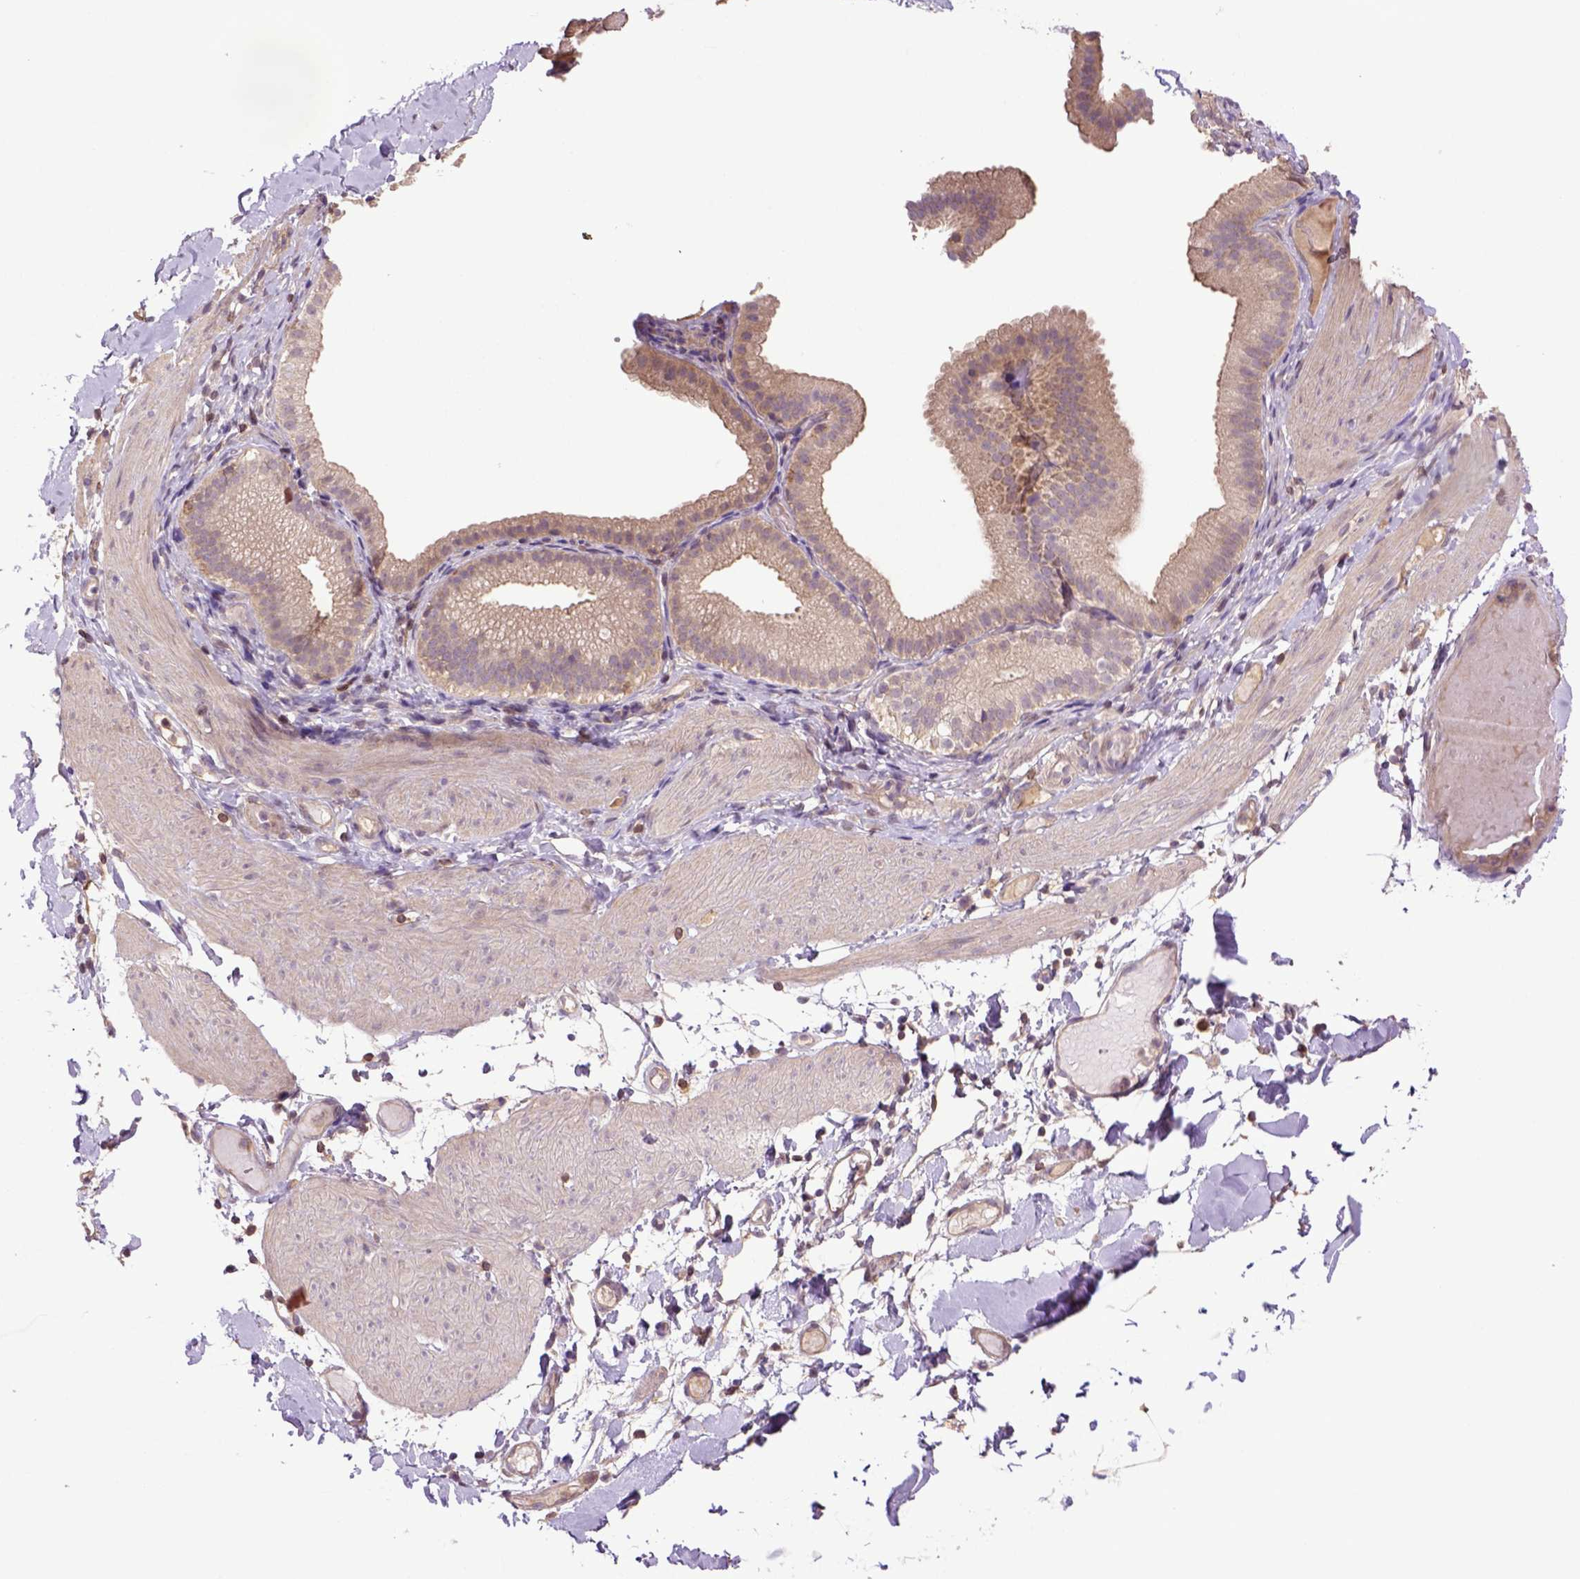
{"staining": {"intensity": "moderate", "quantity": ">75%", "location": "cytoplasmic/membranous"}, "tissue": "adipose tissue", "cell_type": "Adipocytes", "image_type": "normal", "snomed": [{"axis": "morphology", "description": "Normal tissue, NOS"}, {"axis": "topography", "description": "Gallbladder"}, {"axis": "topography", "description": "Peripheral nerve tissue"}], "caption": "Immunohistochemical staining of normal adipose tissue reveals medium levels of moderate cytoplasmic/membranous positivity in about >75% of adipocytes.", "gene": "HSPBP1", "patient": {"sex": "female", "age": 45}}